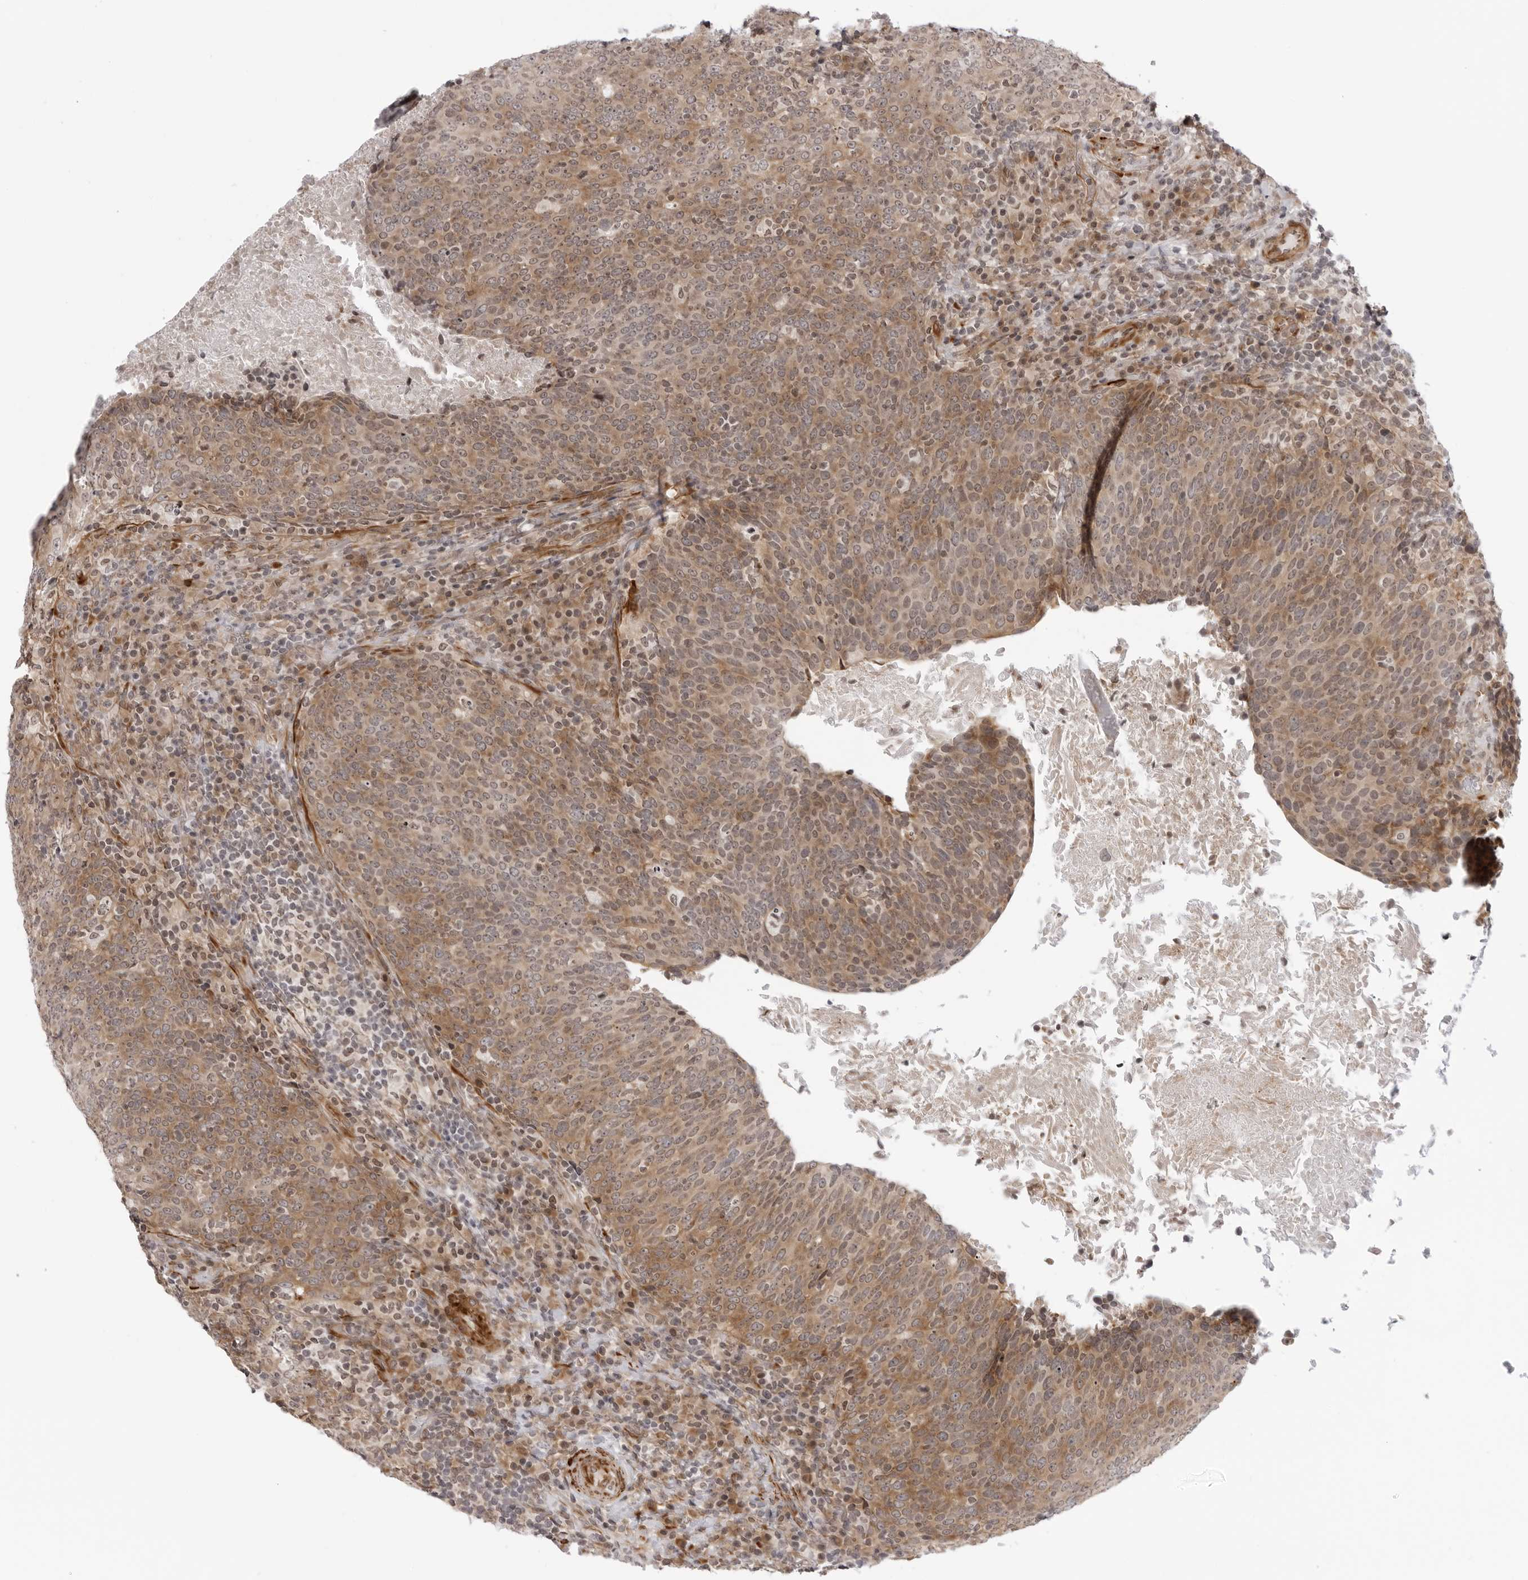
{"staining": {"intensity": "moderate", "quantity": ">75%", "location": "cytoplasmic/membranous"}, "tissue": "head and neck cancer", "cell_type": "Tumor cells", "image_type": "cancer", "snomed": [{"axis": "morphology", "description": "Squamous cell carcinoma, NOS"}, {"axis": "morphology", "description": "Squamous cell carcinoma, metastatic, NOS"}, {"axis": "topography", "description": "Lymph node"}, {"axis": "topography", "description": "Head-Neck"}], "caption": "Head and neck squamous cell carcinoma tissue reveals moderate cytoplasmic/membranous expression in about >75% of tumor cells", "gene": "SRGAP2", "patient": {"sex": "male", "age": 62}}